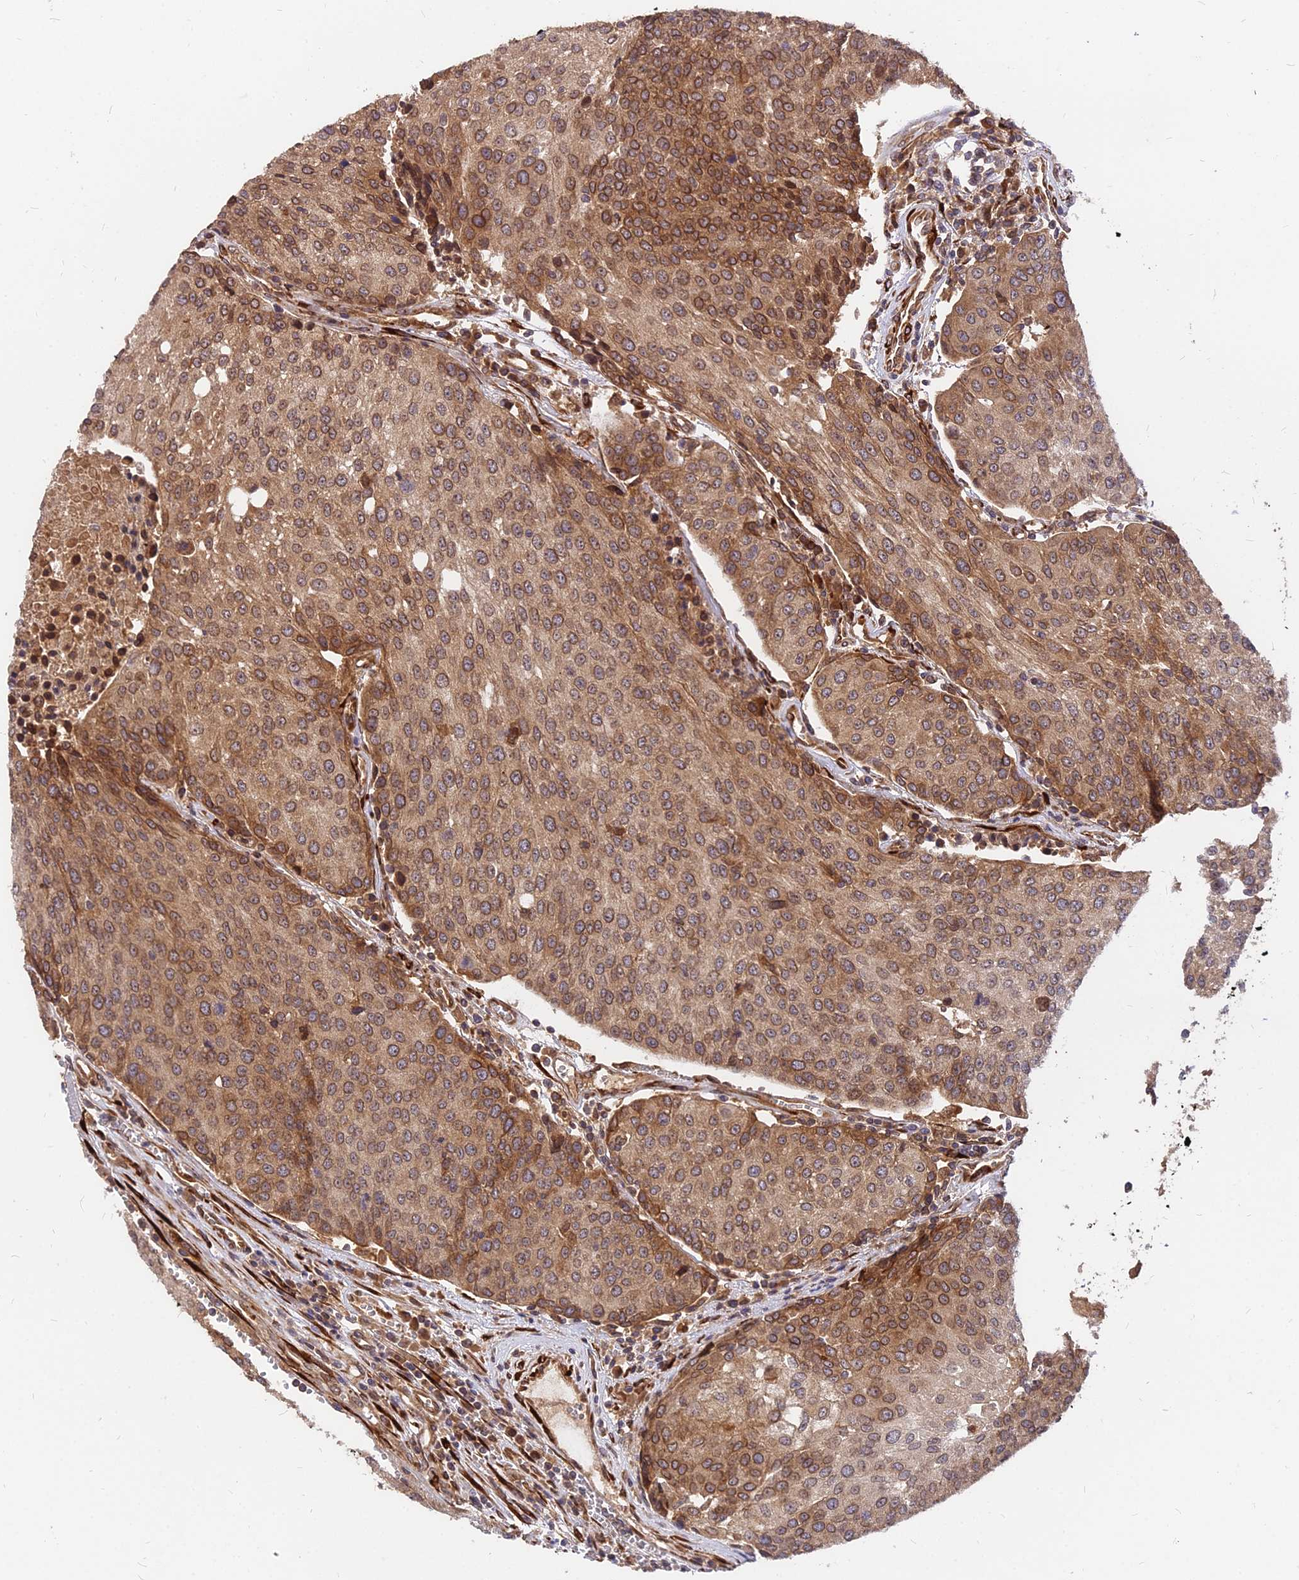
{"staining": {"intensity": "moderate", "quantity": ">75%", "location": "cytoplasmic/membranous"}, "tissue": "urothelial cancer", "cell_type": "Tumor cells", "image_type": "cancer", "snomed": [{"axis": "morphology", "description": "Urothelial carcinoma, High grade"}, {"axis": "topography", "description": "Urinary bladder"}], "caption": "The photomicrograph reveals immunohistochemical staining of urothelial cancer. There is moderate cytoplasmic/membranous expression is seen in about >75% of tumor cells.", "gene": "PDE4D", "patient": {"sex": "female", "age": 85}}